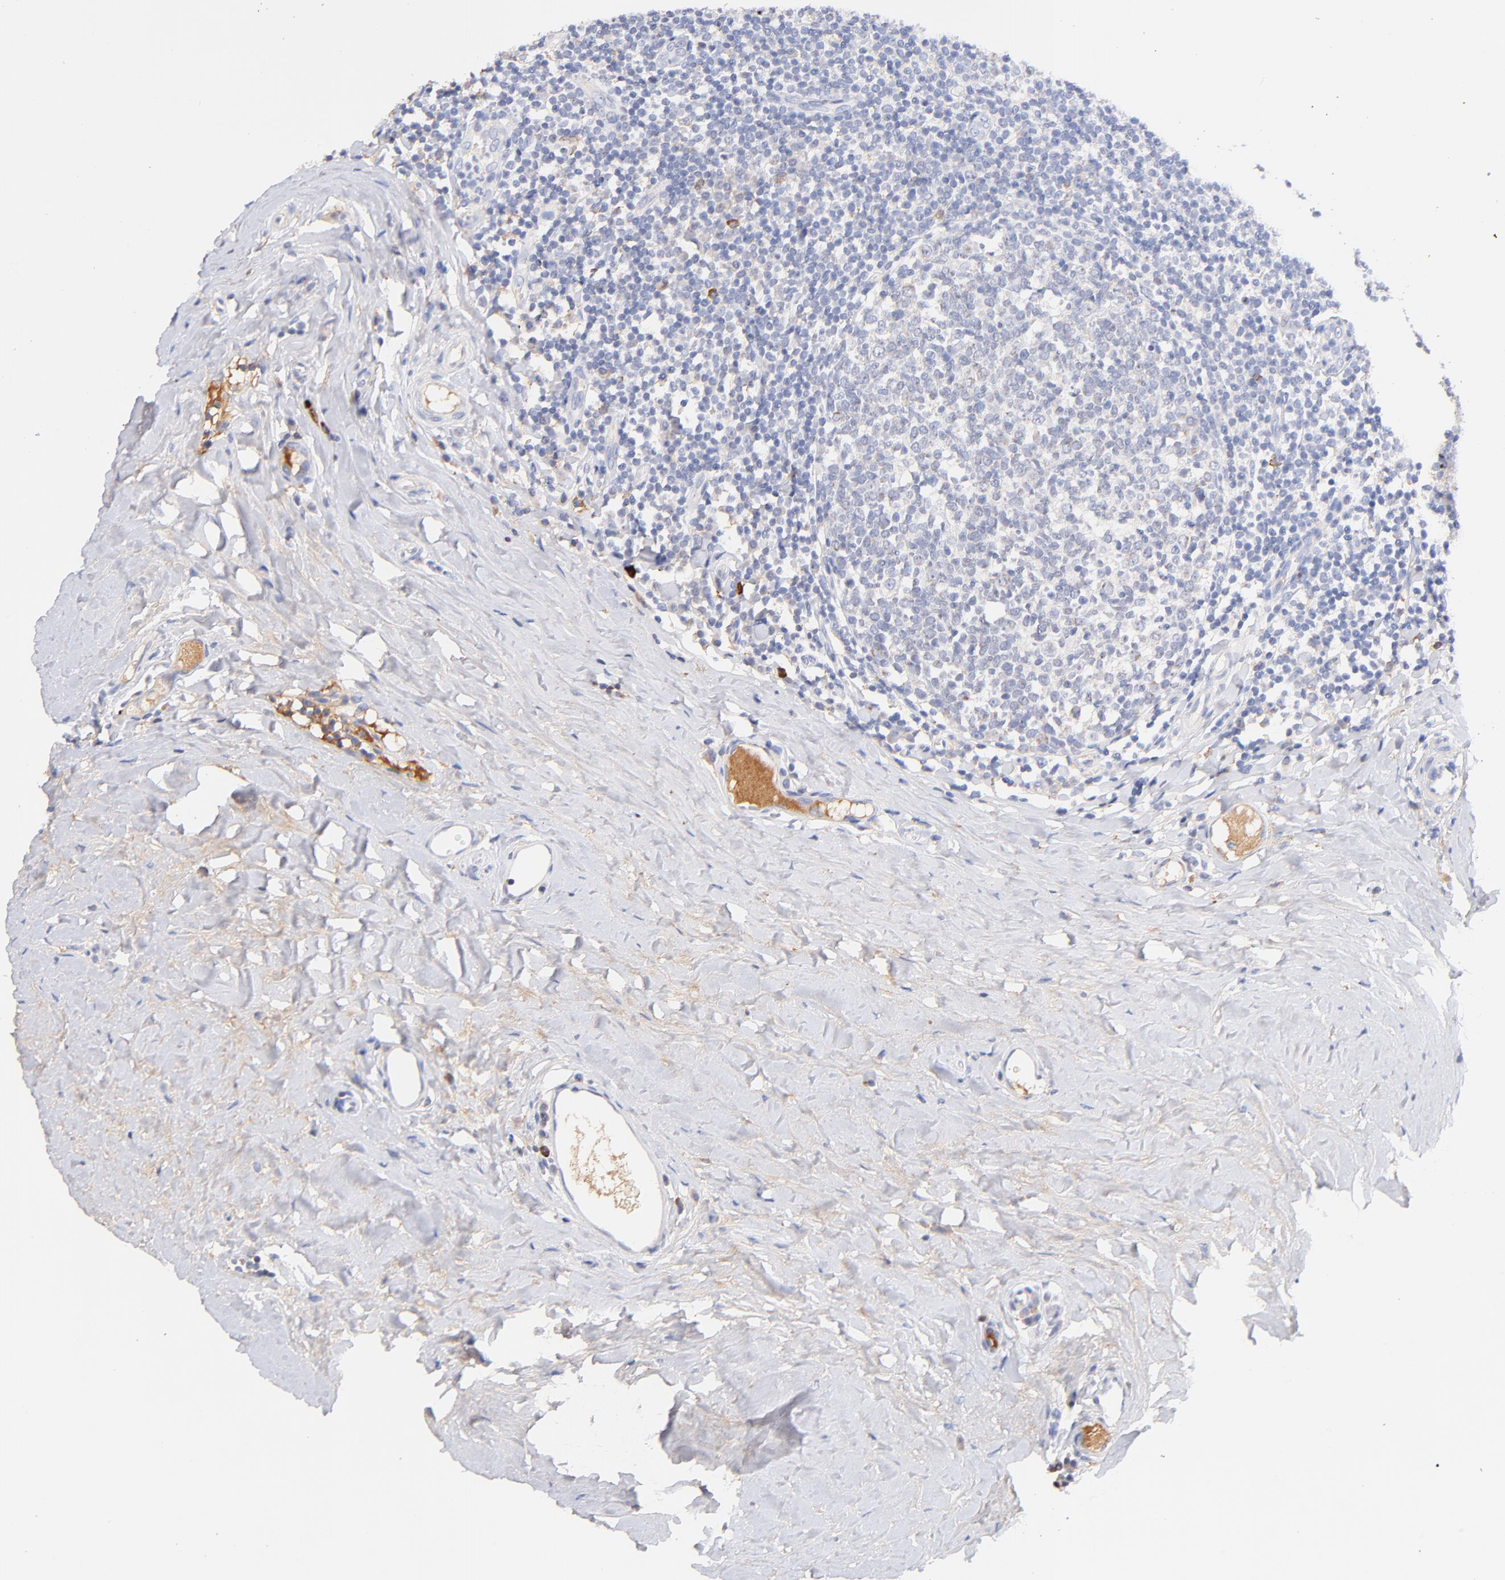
{"staining": {"intensity": "weak", "quantity": "<25%", "location": "cytoplasmic/membranous"}, "tissue": "tonsil", "cell_type": "Germinal center cells", "image_type": "normal", "snomed": [{"axis": "morphology", "description": "Normal tissue, NOS"}, {"axis": "topography", "description": "Tonsil"}], "caption": "There is no significant staining in germinal center cells of tonsil. (Brightfield microscopy of DAB (3,3'-diaminobenzidine) immunohistochemistry (IHC) at high magnification).", "gene": "IGLV7", "patient": {"sex": "male", "age": 31}}